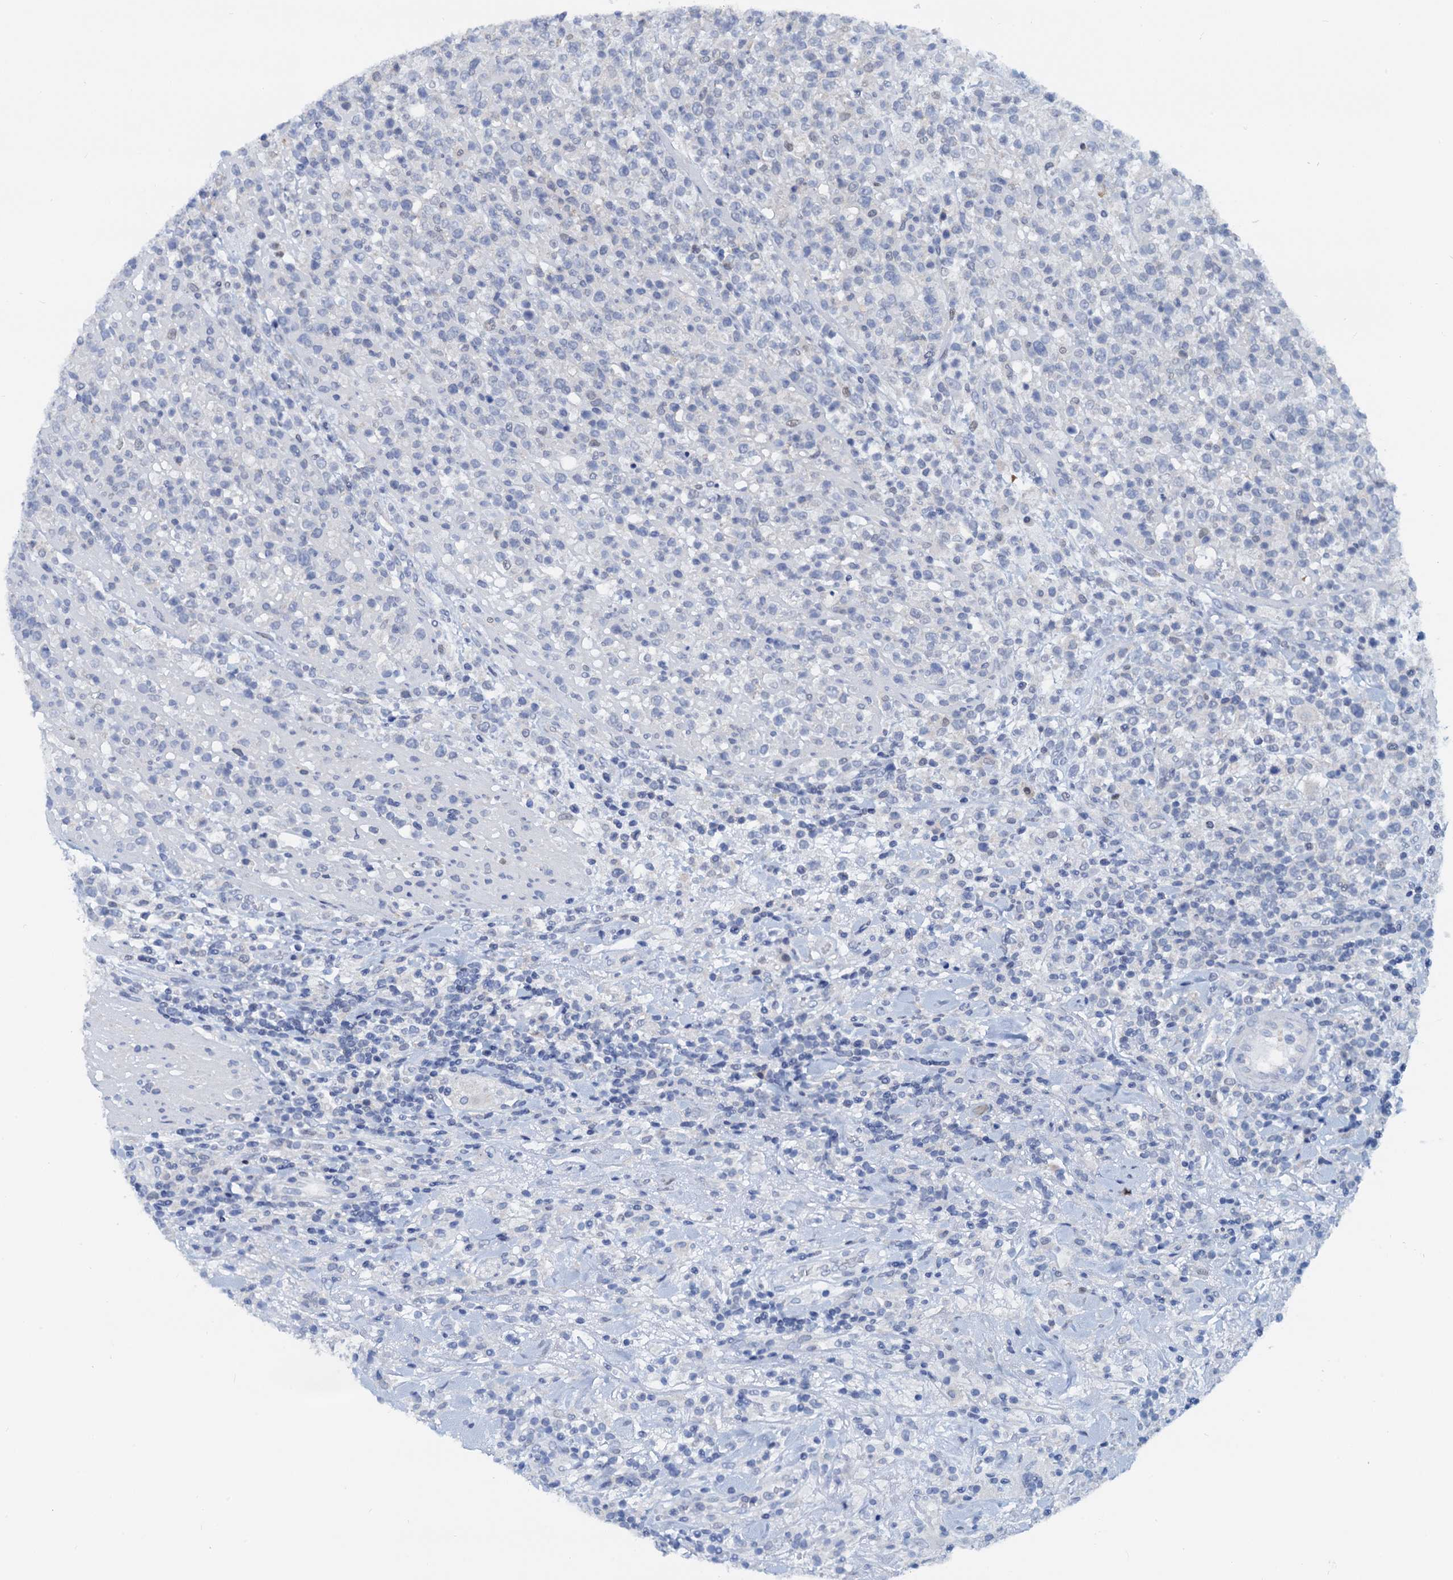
{"staining": {"intensity": "negative", "quantity": "none", "location": "none"}, "tissue": "lymphoma", "cell_type": "Tumor cells", "image_type": "cancer", "snomed": [{"axis": "morphology", "description": "Malignant lymphoma, non-Hodgkin's type, High grade"}, {"axis": "topography", "description": "Colon"}], "caption": "Immunohistochemistry (IHC) of malignant lymphoma, non-Hodgkin's type (high-grade) exhibits no positivity in tumor cells.", "gene": "PTGES3", "patient": {"sex": "female", "age": 53}}